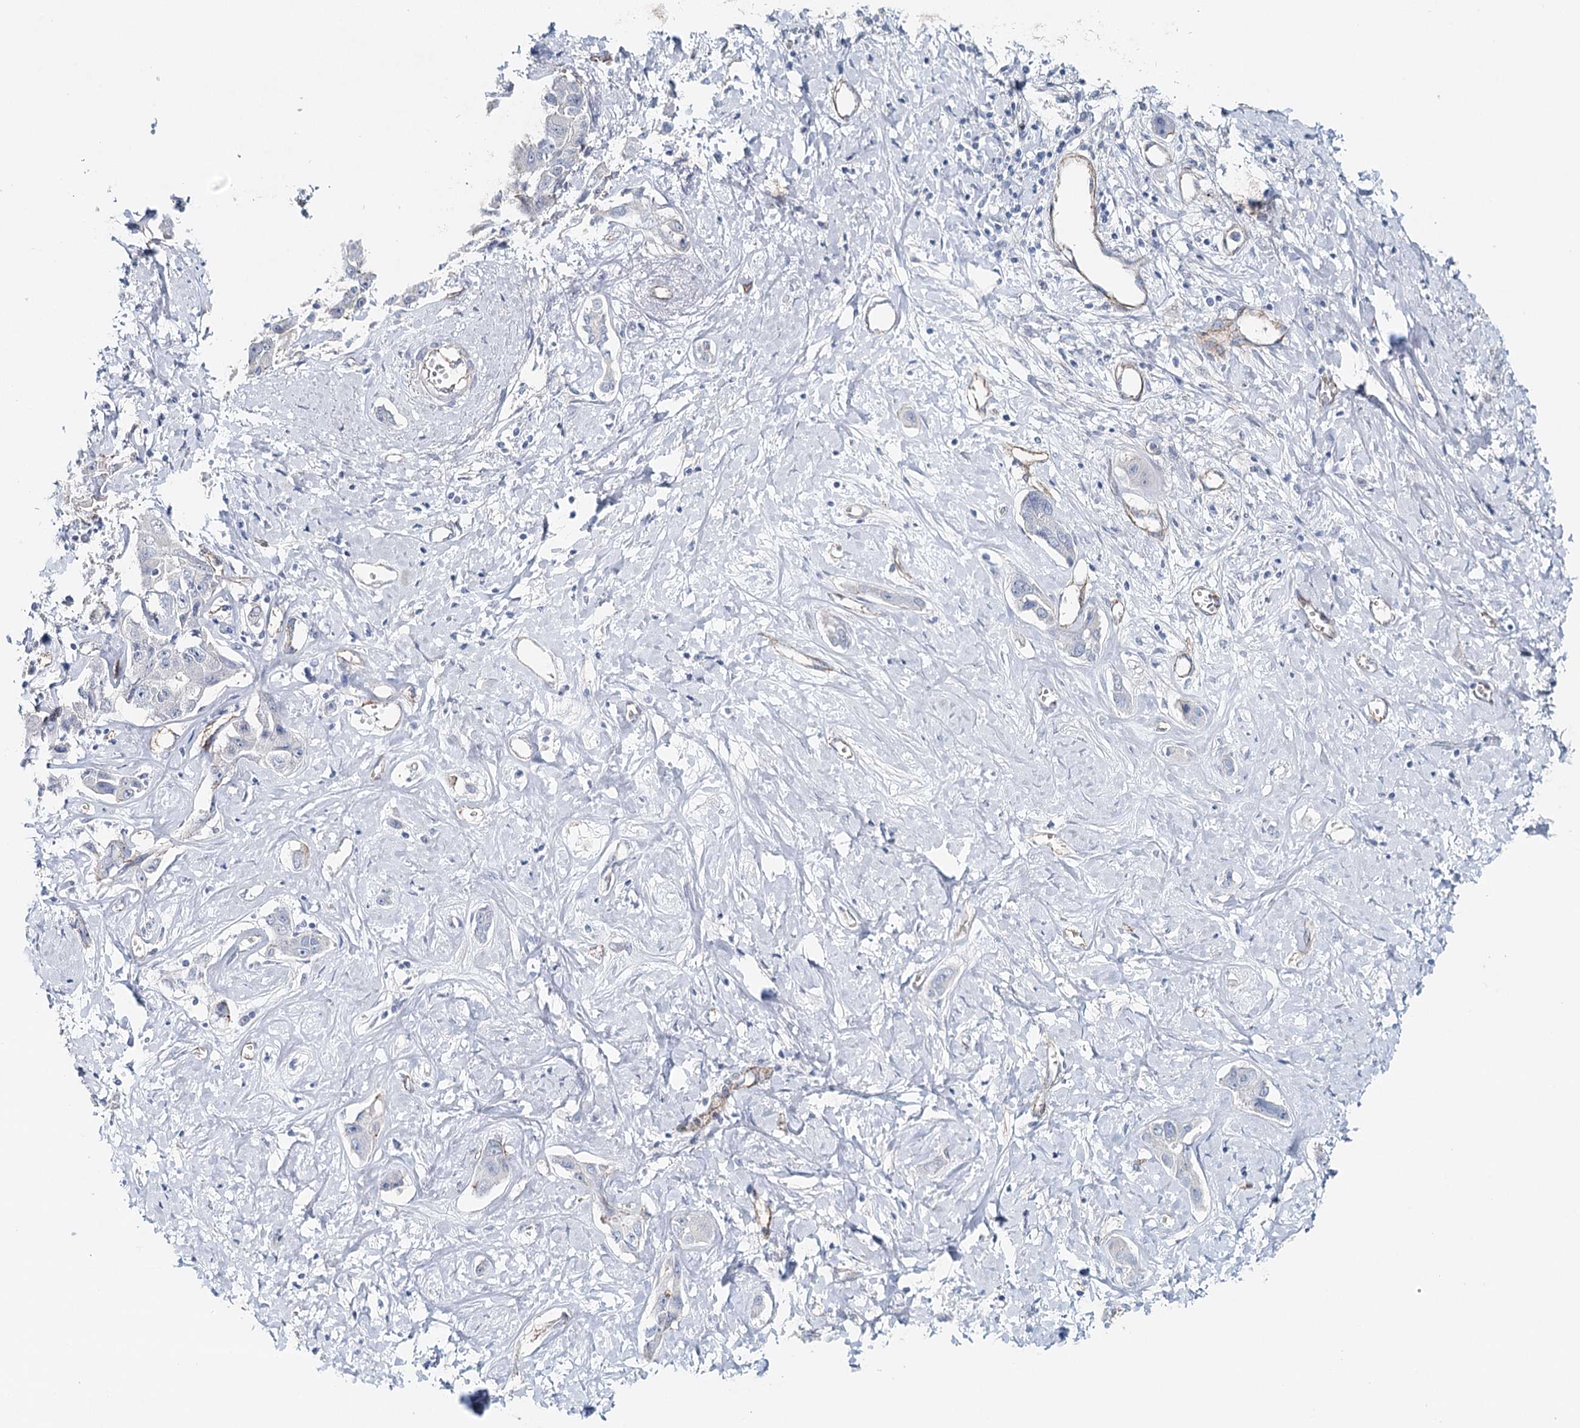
{"staining": {"intensity": "negative", "quantity": "none", "location": "none"}, "tissue": "liver cancer", "cell_type": "Tumor cells", "image_type": "cancer", "snomed": [{"axis": "morphology", "description": "Cholangiocarcinoma"}, {"axis": "topography", "description": "Liver"}], "caption": "Tumor cells are negative for protein expression in human cholangiocarcinoma (liver). The staining is performed using DAB (3,3'-diaminobenzidine) brown chromogen with nuclei counter-stained in using hematoxylin.", "gene": "SYNPO", "patient": {"sex": "male", "age": 59}}